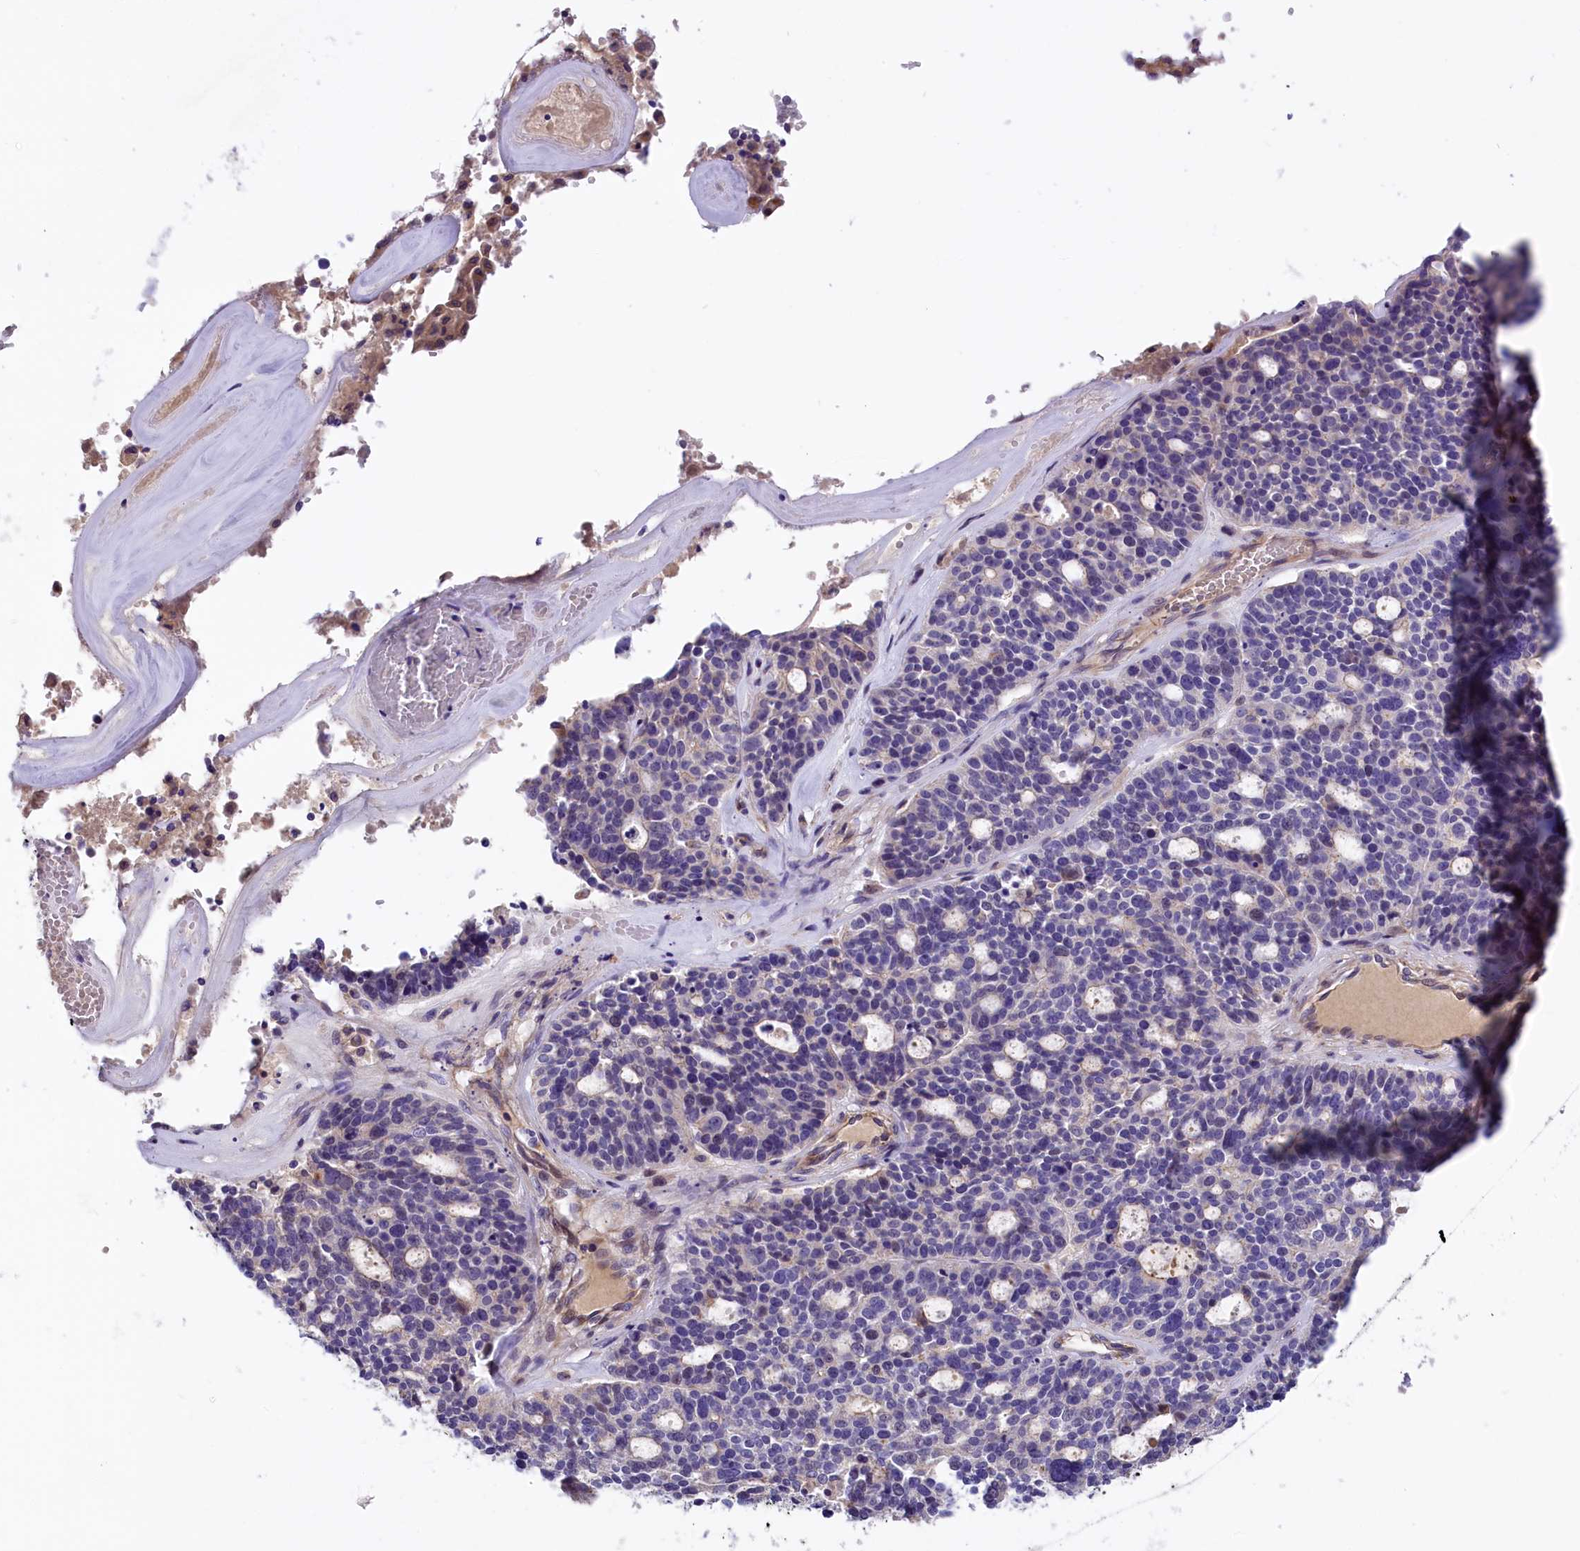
{"staining": {"intensity": "negative", "quantity": "none", "location": "none"}, "tissue": "ovarian cancer", "cell_type": "Tumor cells", "image_type": "cancer", "snomed": [{"axis": "morphology", "description": "Cystadenocarcinoma, serous, NOS"}, {"axis": "topography", "description": "Ovary"}], "caption": "Immunohistochemistry photomicrograph of ovarian cancer (serous cystadenocarcinoma) stained for a protein (brown), which exhibits no expression in tumor cells.", "gene": "CCDC32", "patient": {"sex": "female", "age": 59}}